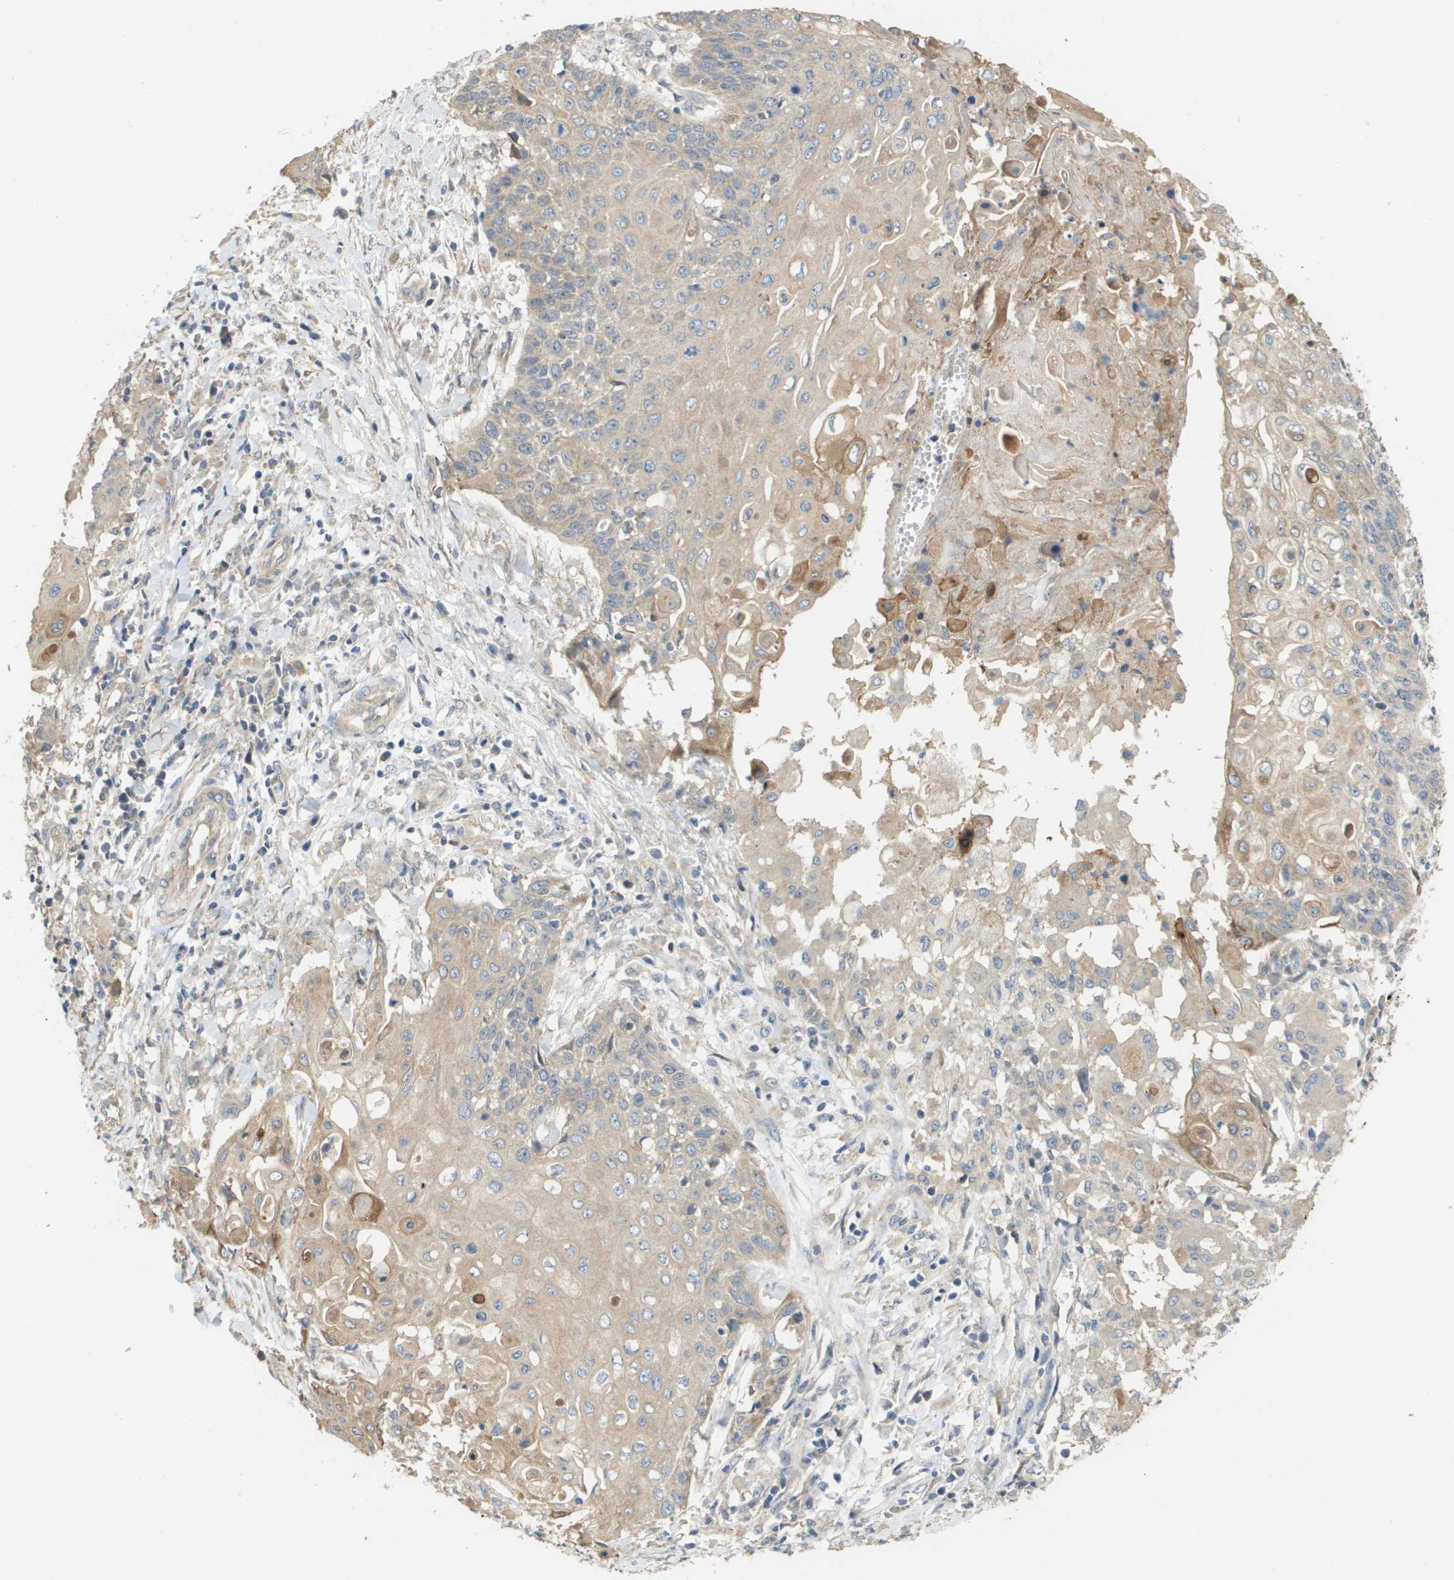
{"staining": {"intensity": "weak", "quantity": ">75%", "location": "cytoplasmic/membranous"}, "tissue": "cervical cancer", "cell_type": "Tumor cells", "image_type": "cancer", "snomed": [{"axis": "morphology", "description": "Squamous cell carcinoma, NOS"}, {"axis": "topography", "description": "Cervix"}], "caption": "Cervical cancer stained with DAB (3,3'-diaminobenzidine) IHC shows low levels of weak cytoplasmic/membranous expression in approximately >75% of tumor cells.", "gene": "KRT23", "patient": {"sex": "female", "age": 39}}